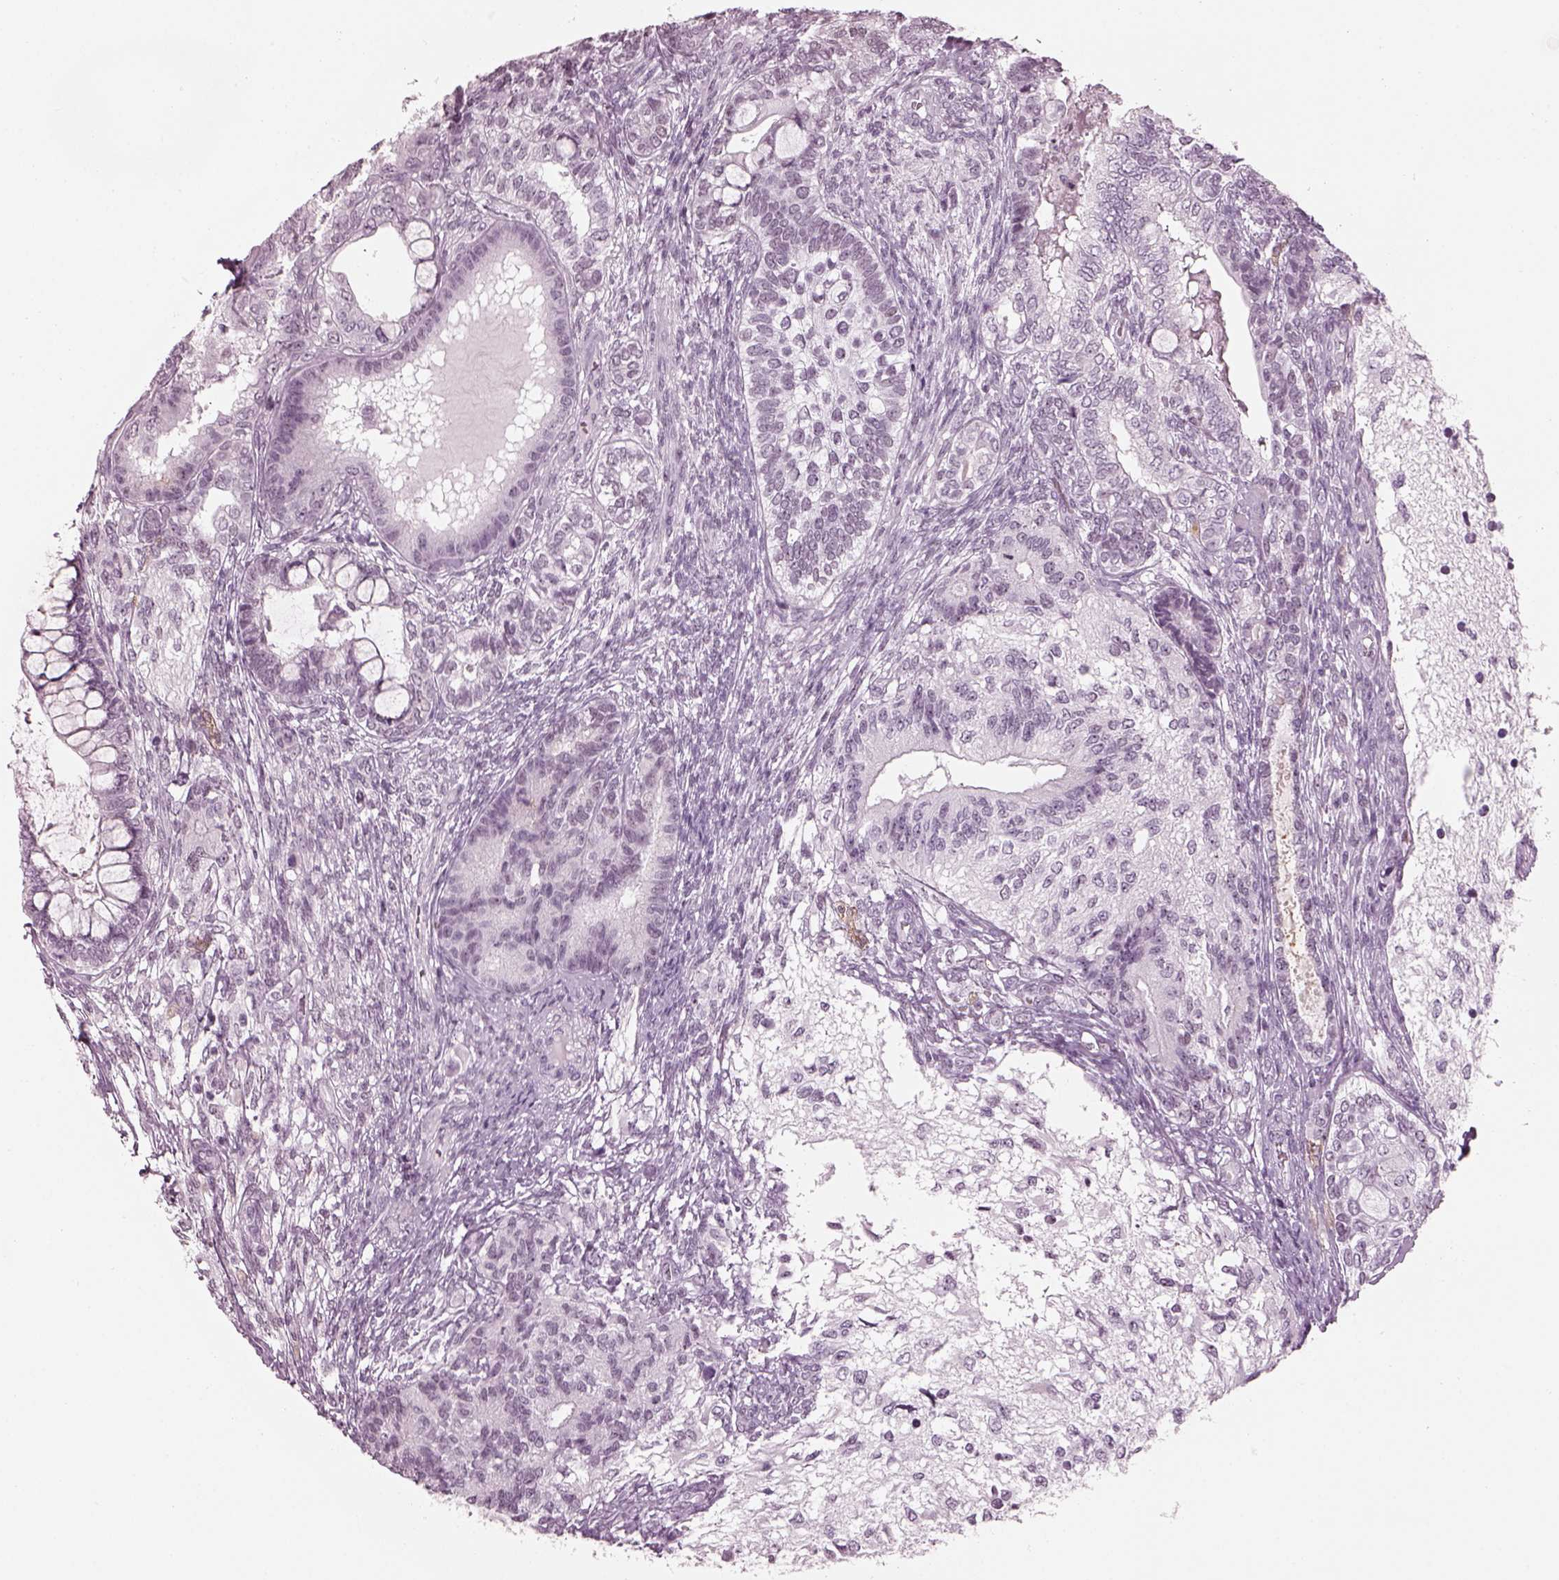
{"staining": {"intensity": "negative", "quantity": "none", "location": "none"}, "tissue": "testis cancer", "cell_type": "Tumor cells", "image_type": "cancer", "snomed": [{"axis": "morphology", "description": "Seminoma, NOS"}, {"axis": "morphology", "description": "Carcinoma, Embryonal, NOS"}, {"axis": "topography", "description": "Testis"}], "caption": "The image shows no significant staining in tumor cells of testis cancer.", "gene": "ADGRG2", "patient": {"sex": "male", "age": 41}}